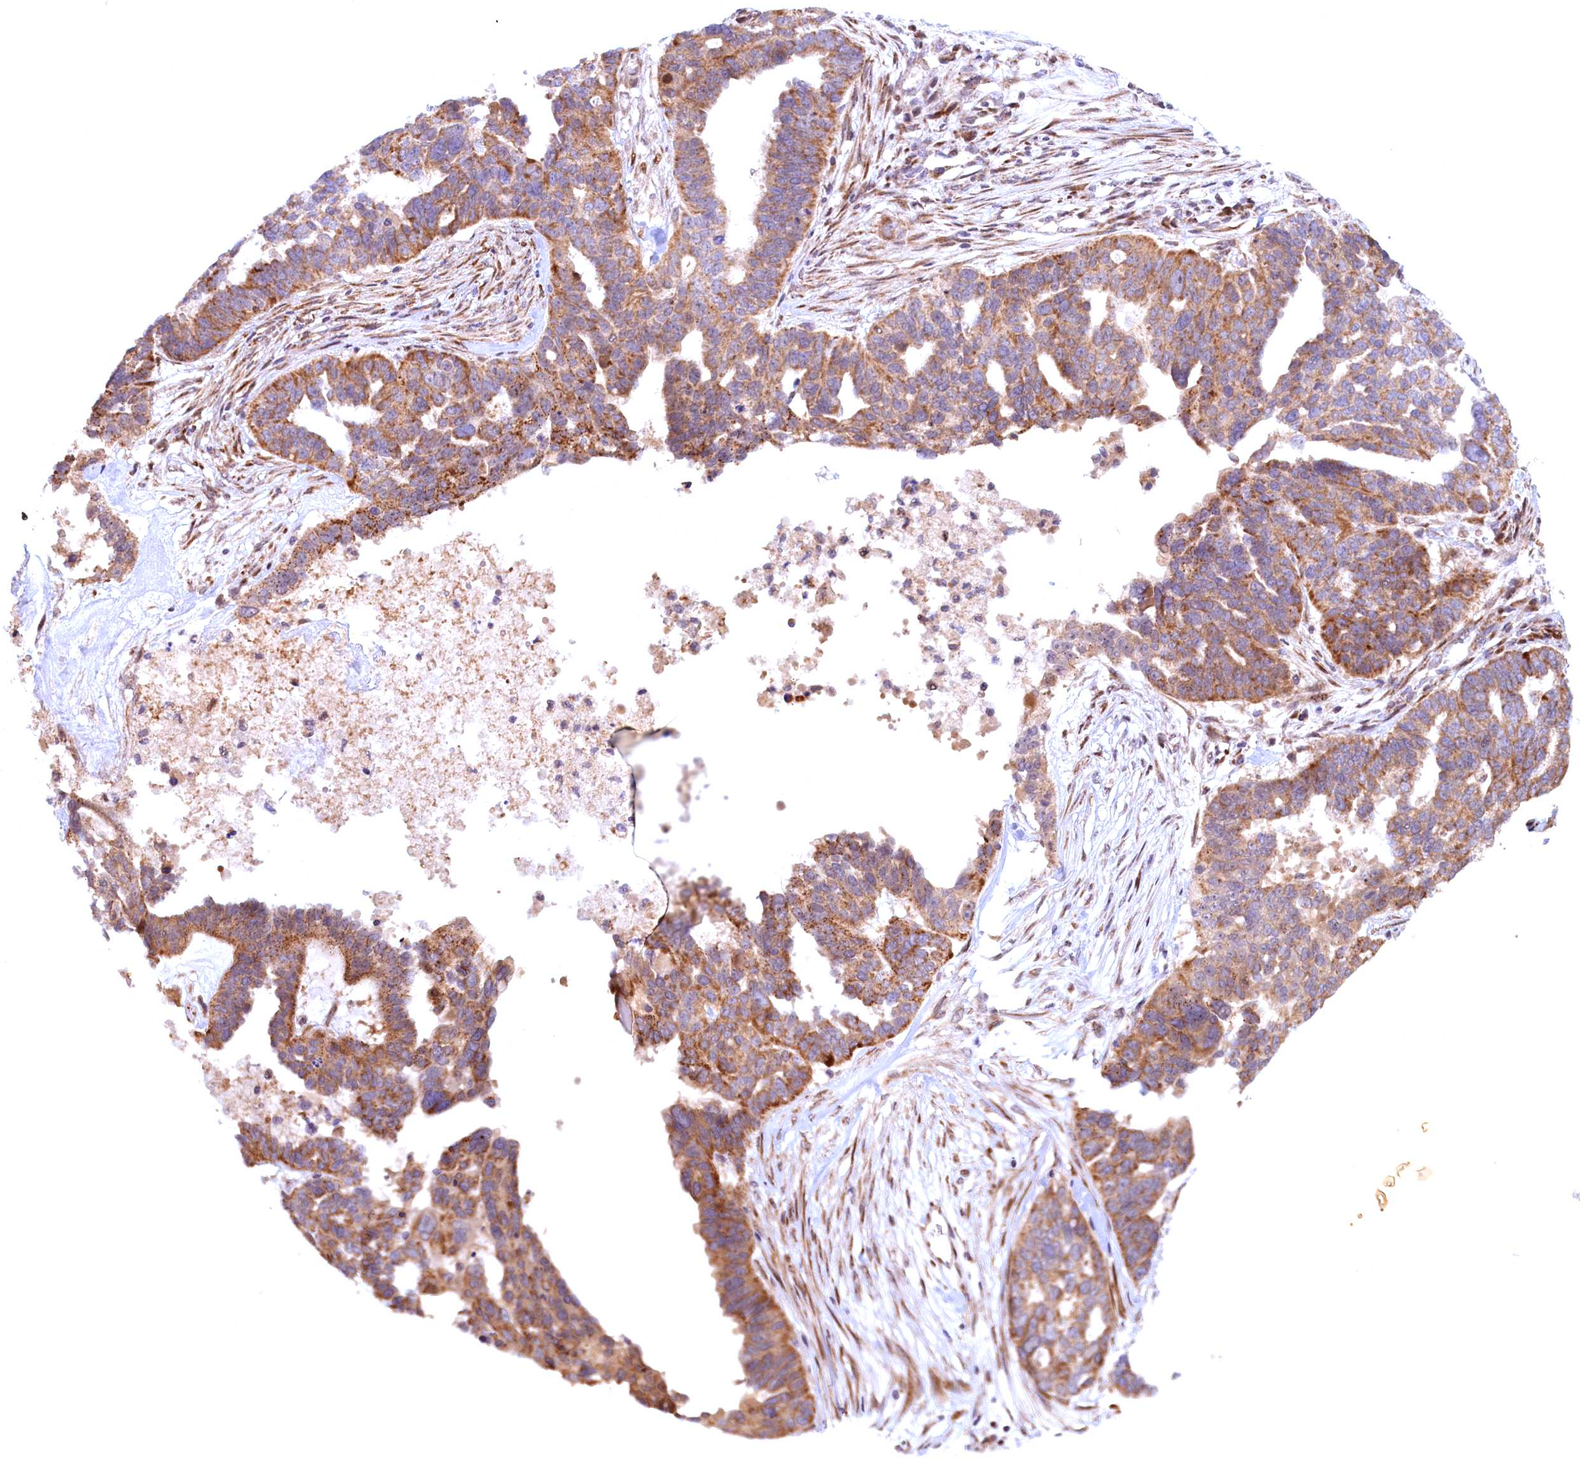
{"staining": {"intensity": "moderate", "quantity": ">75%", "location": "cytoplasmic/membranous"}, "tissue": "ovarian cancer", "cell_type": "Tumor cells", "image_type": "cancer", "snomed": [{"axis": "morphology", "description": "Cystadenocarcinoma, serous, NOS"}, {"axis": "topography", "description": "Ovary"}], "caption": "Immunohistochemical staining of human ovarian cancer (serous cystadenocarcinoma) demonstrates medium levels of moderate cytoplasmic/membranous staining in about >75% of tumor cells.", "gene": "PLA2G10", "patient": {"sex": "female", "age": 59}}